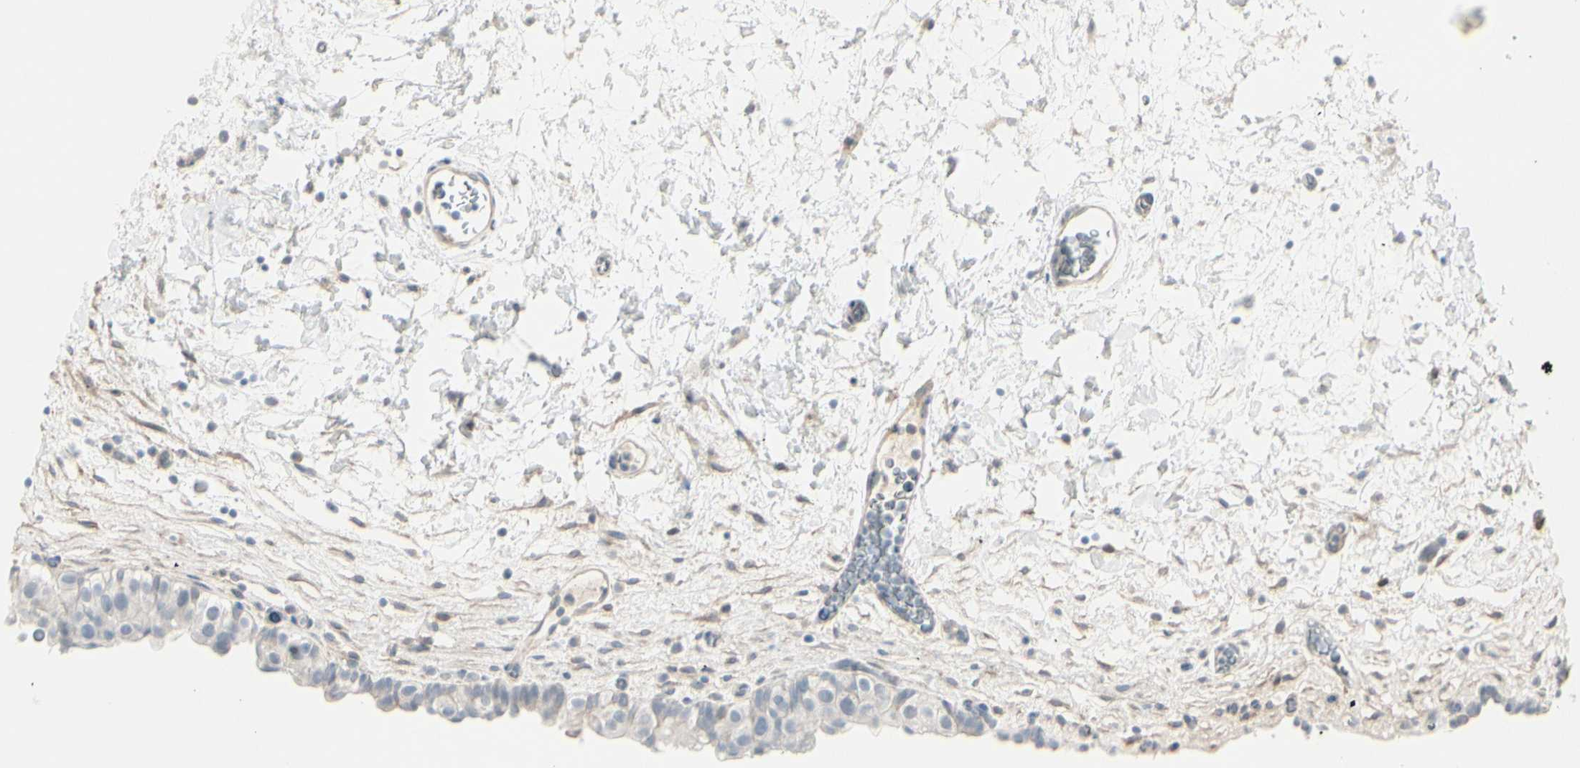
{"staining": {"intensity": "negative", "quantity": "none", "location": "none"}, "tissue": "urinary bladder", "cell_type": "Urothelial cells", "image_type": "normal", "snomed": [{"axis": "morphology", "description": "Normal tissue, NOS"}, {"axis": "topography", "description": "Urinary bladder"}], "caption": "Image shows no protein staining in urothelial cells of normal urinary bladder.", "gene": "CACNA2D1", "patient": {"sex": "female", "age": 64}}